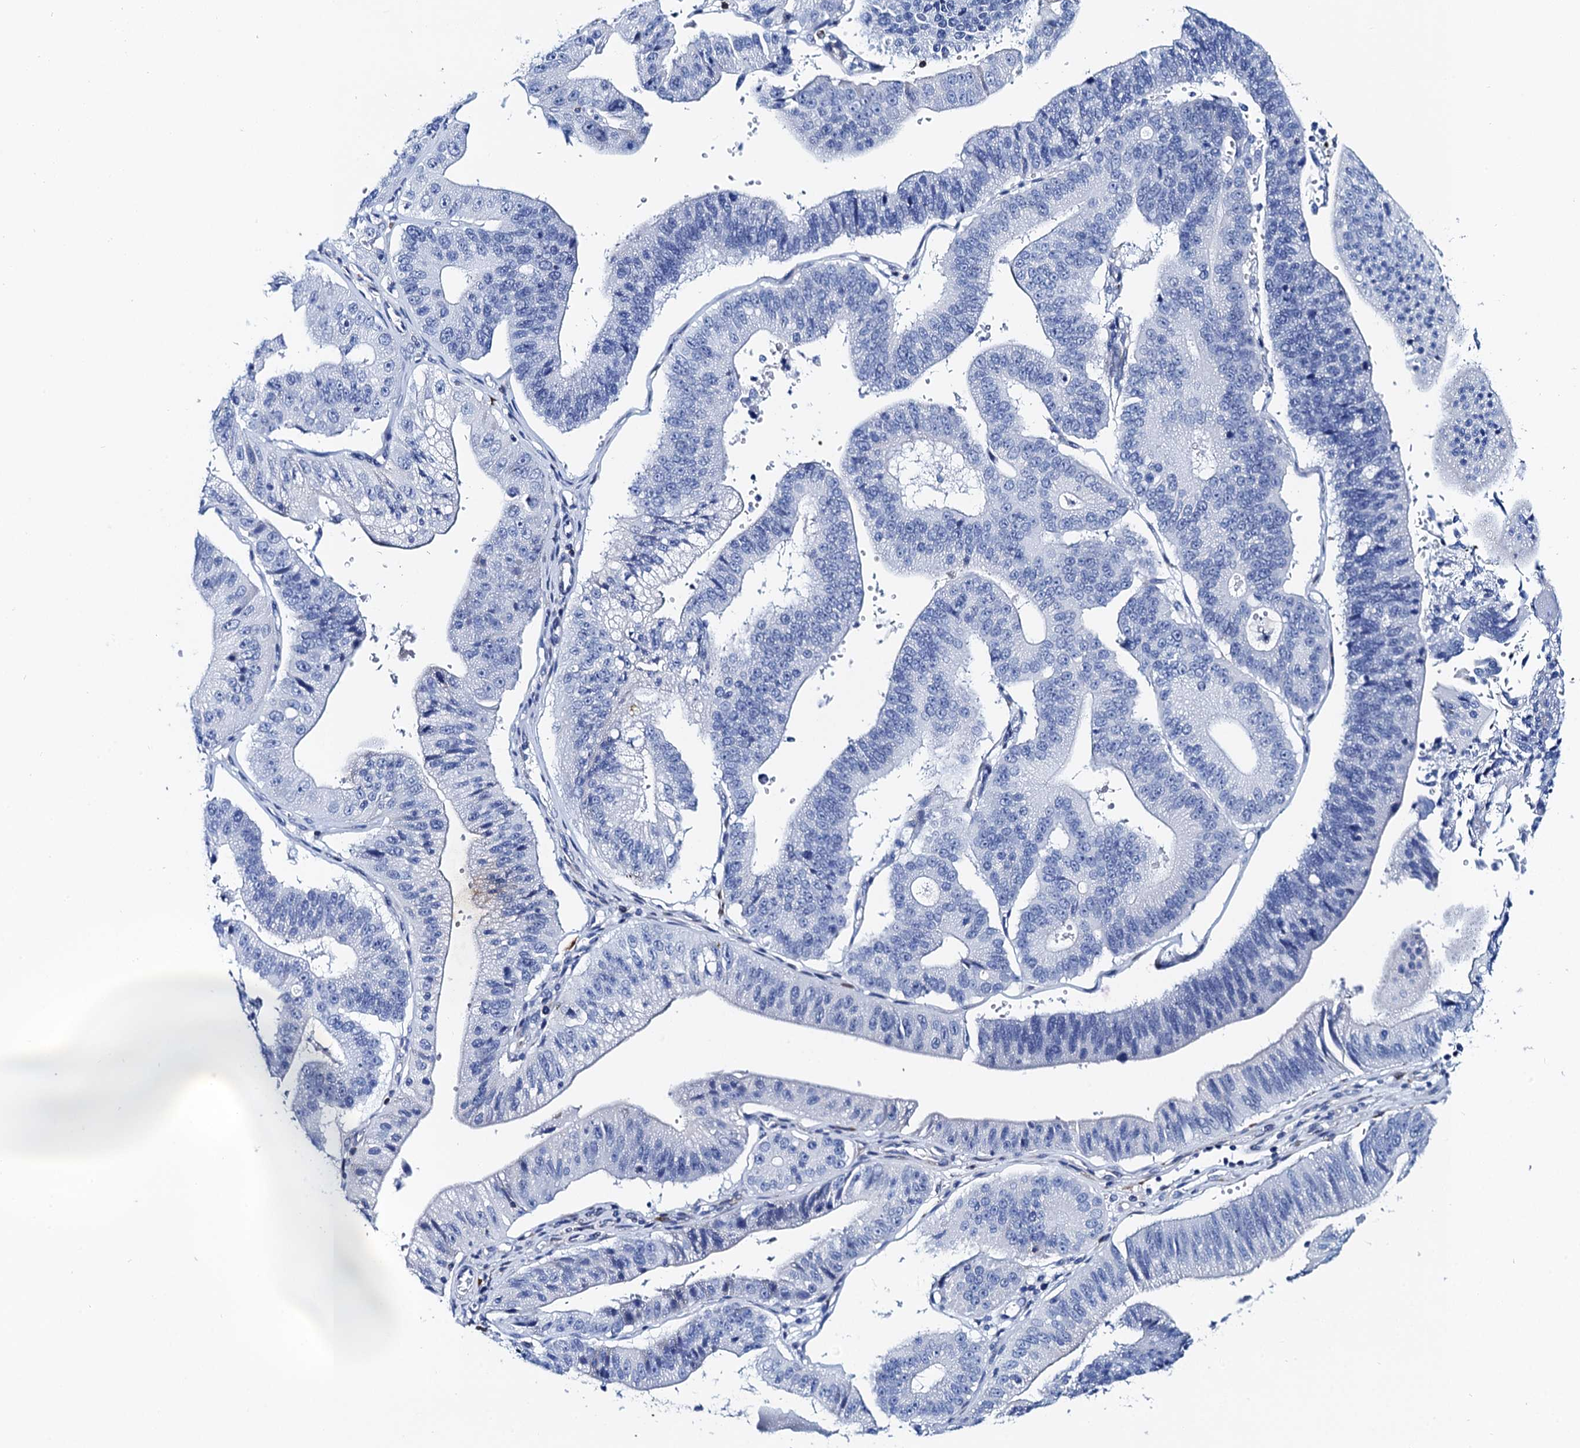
{"staining": {"intensity": "negative", "quantity": "none", "location": "none"}, "tissue": "stomach cancer", "cell_type": "Tumor cells", "image_type": "cancer", "snomed": [{"axis": "morphology", "description": "Adenocarcinoma, NOS"}, {"axis": "topography", "description": "Stomach"}], "caption": "There is no significant positivity in tumor cells of stomach adenocarcinoma. (DAB immunohistochemistry visualized using brightfield microscopy, high magnification).", "gene": "NLRP10", "patient": {"sex": "male", "age": 59}}